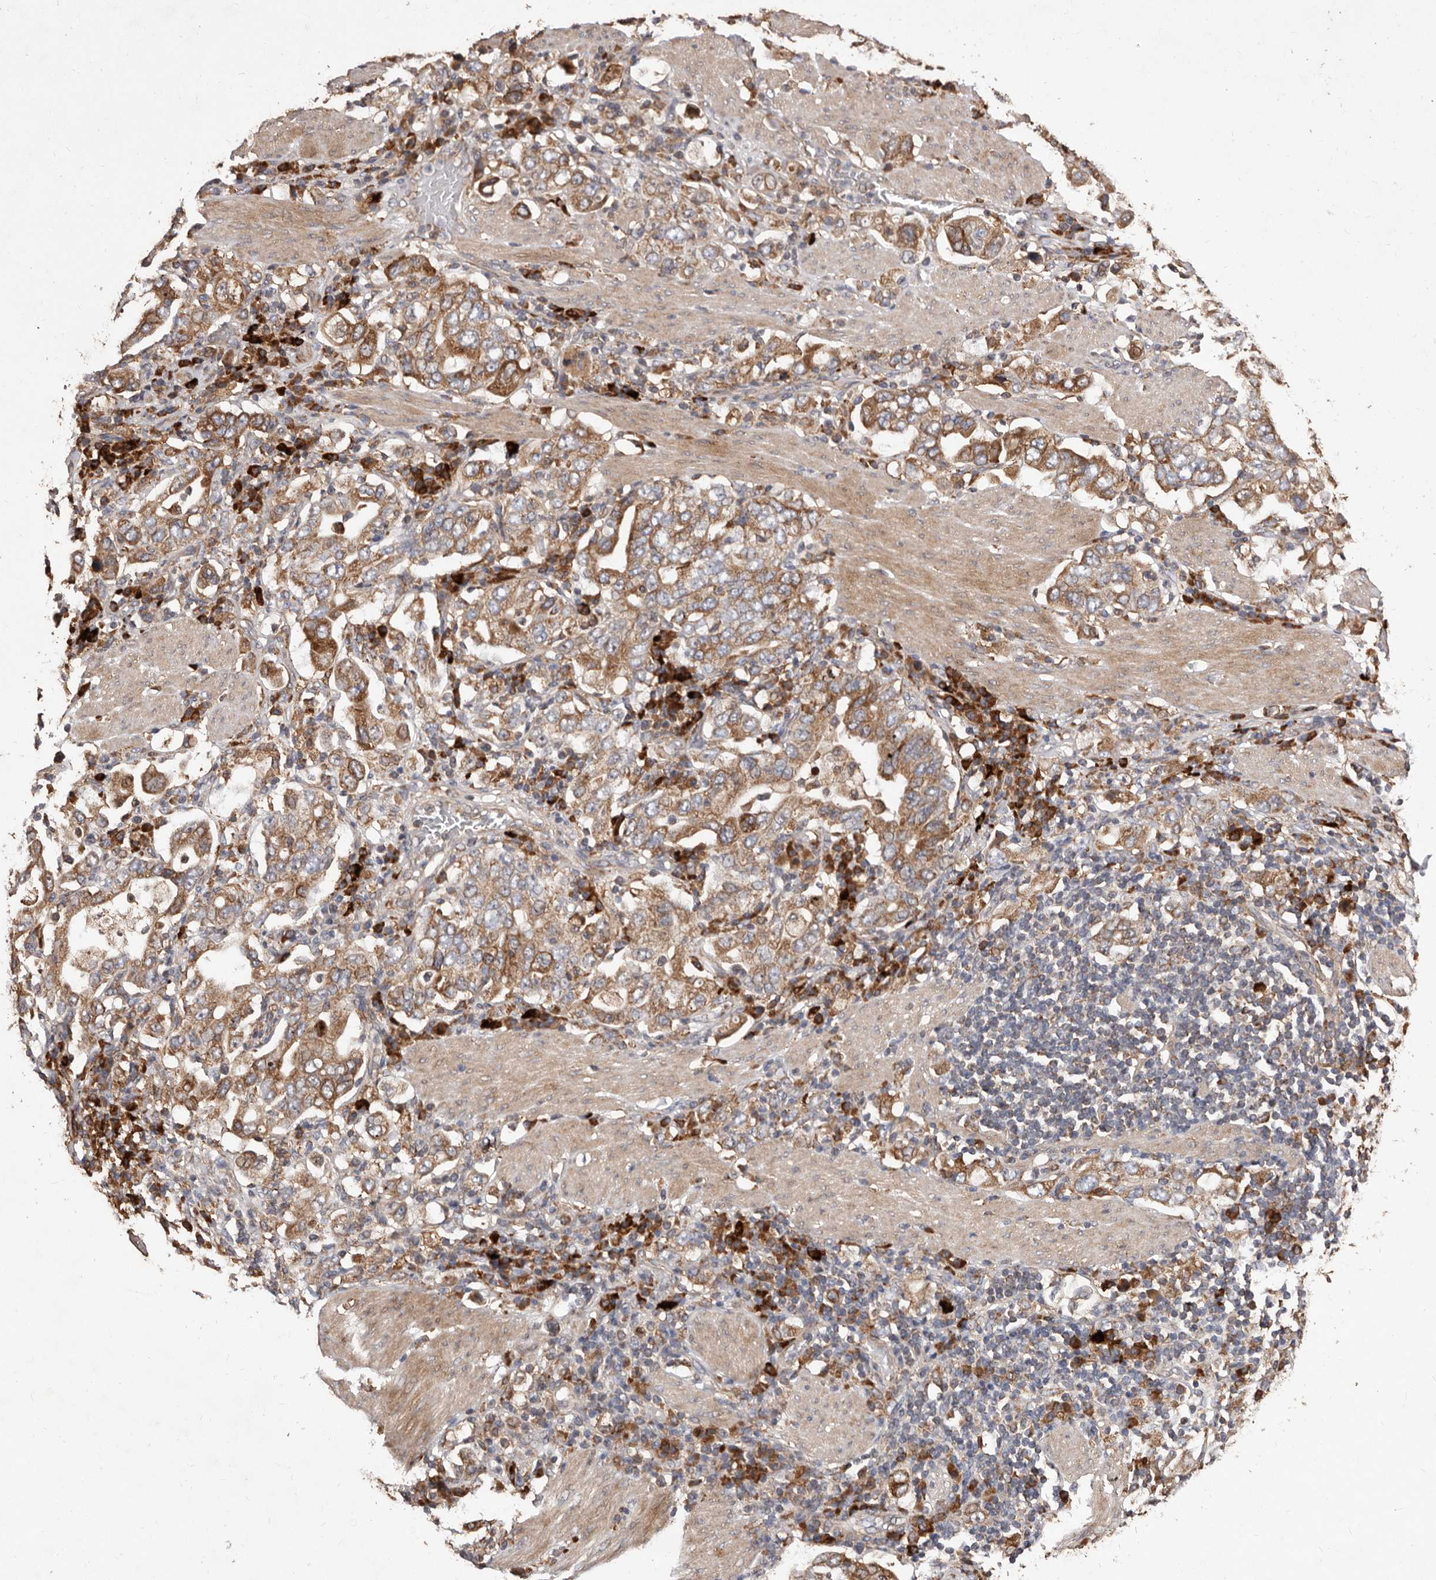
{"staining": {"intensity": "moderate", "quantity": ">75%", "location": "cytoplasmic/membranous"}, "tissue": "stomach cancer", "cell_type": "Tumor cells", "image_type": "cancer", "snomed": [{"axis": "morphology", "description": "Adenocarcinoma, NOS"}, {"axis": "topography", "description": "Stomach, upper"}], "caption": "Stomach cancer tissue exhibits moderate cytoplasmic/membranous staining in approximately >75% of tumor cells (brown staining indicates protein expression, while blue staining denotes nuclei).", "gene": "STEAP2", "patient": {"sex": "male", "age": 62}}